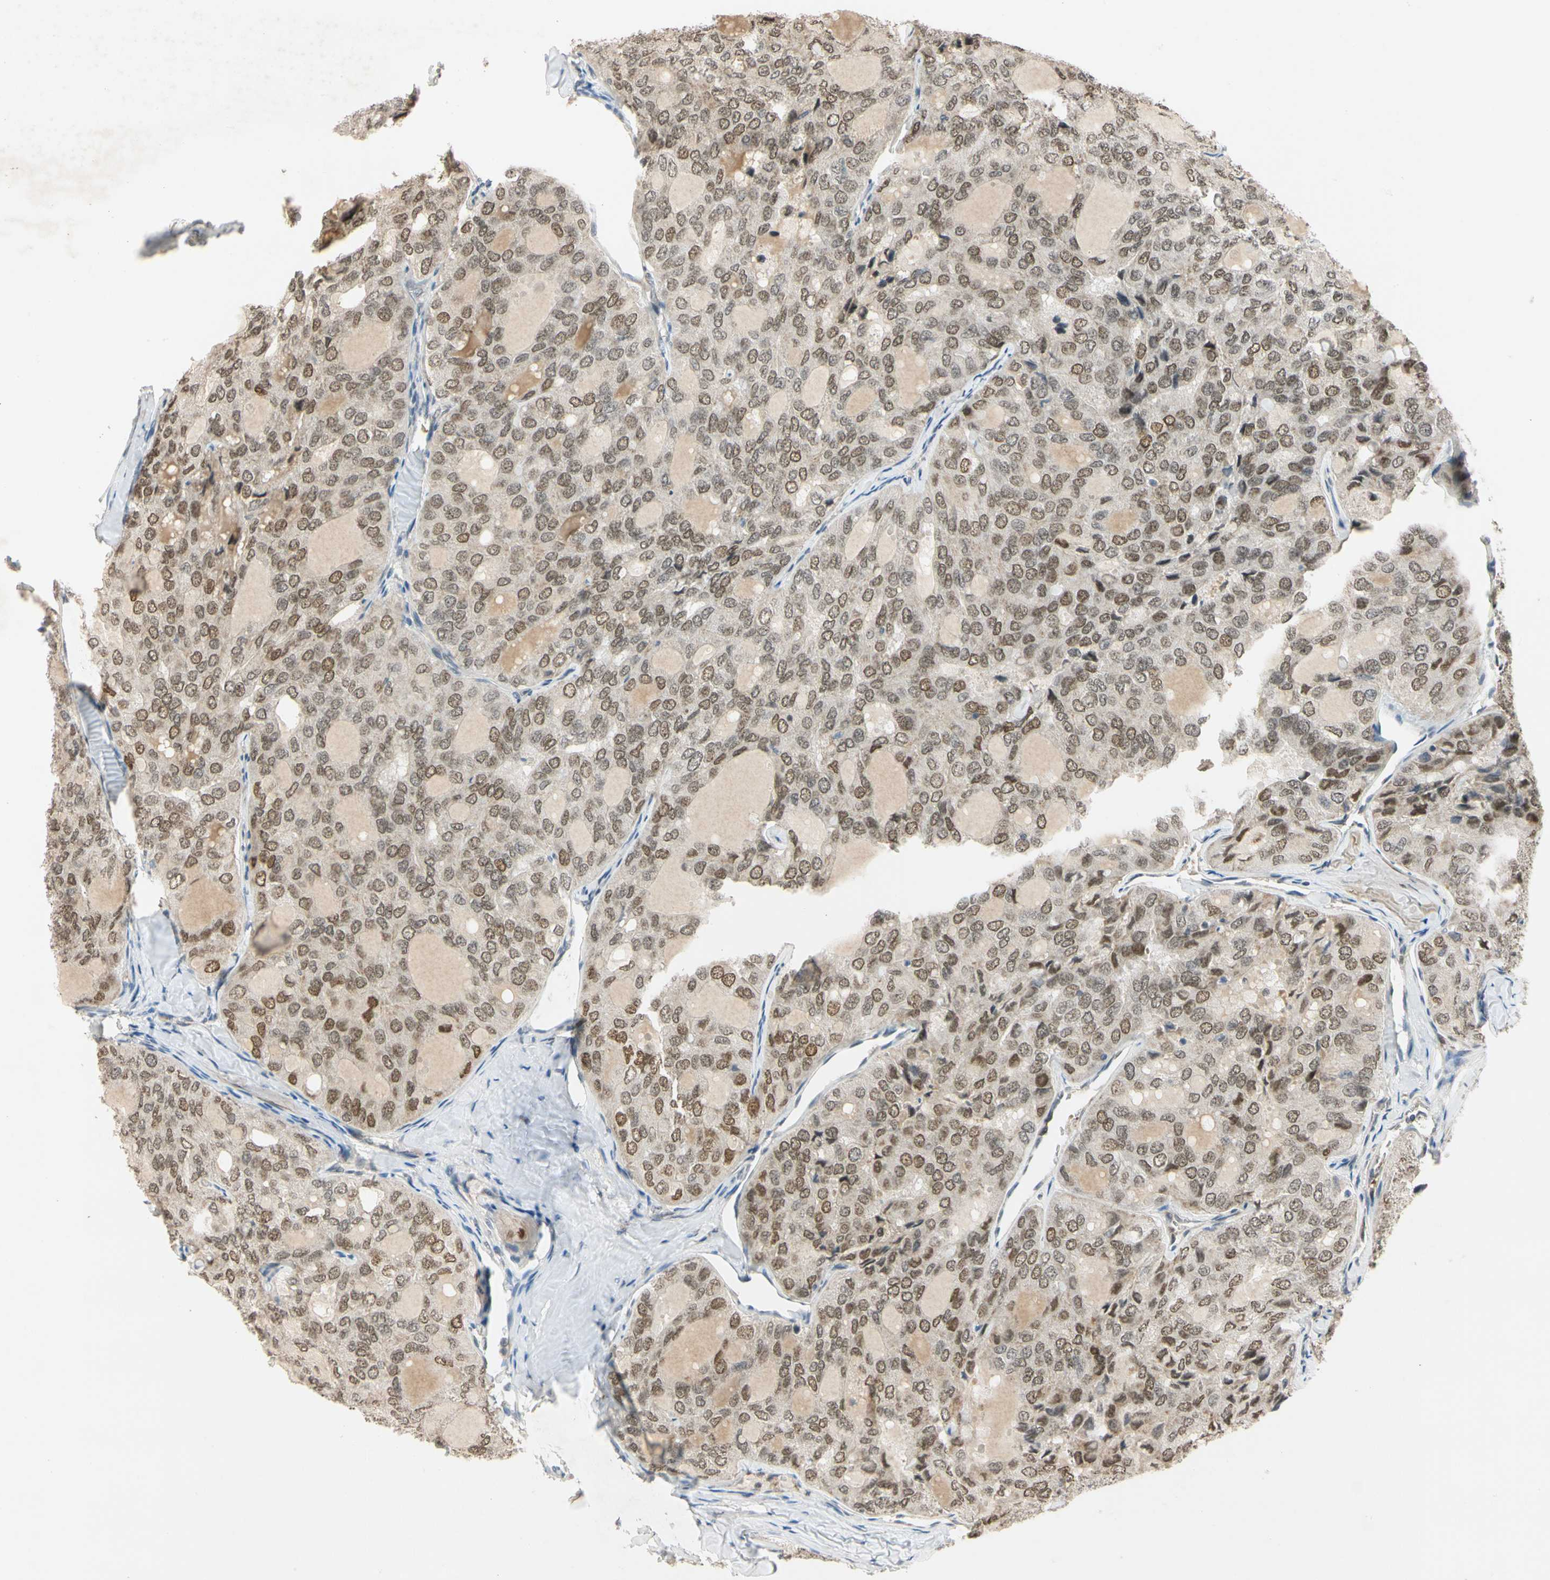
{"staining": {"intensity": "moderate", "quantity": "25%-75%", "location": "nuclear"}, "tissue": "thyroid cancer", "cell_type": "Tumor cells", "image_type": "cancer", "snomed": [{"axis": "morphology", "description": "Follicular adenoma carcinoma, NOS"}, {"axis": "topography", "description": "Thyroid gland"}], "caption": "A micrograph showing moderate nuclear expression in about 25%-75% of tumor cells in thyroid follicular adenoma carcinoma, as visualized by brown immunohistochemical staining.", "gene": "RIOX2", "patient": {"sex": "male", "age": 75}}